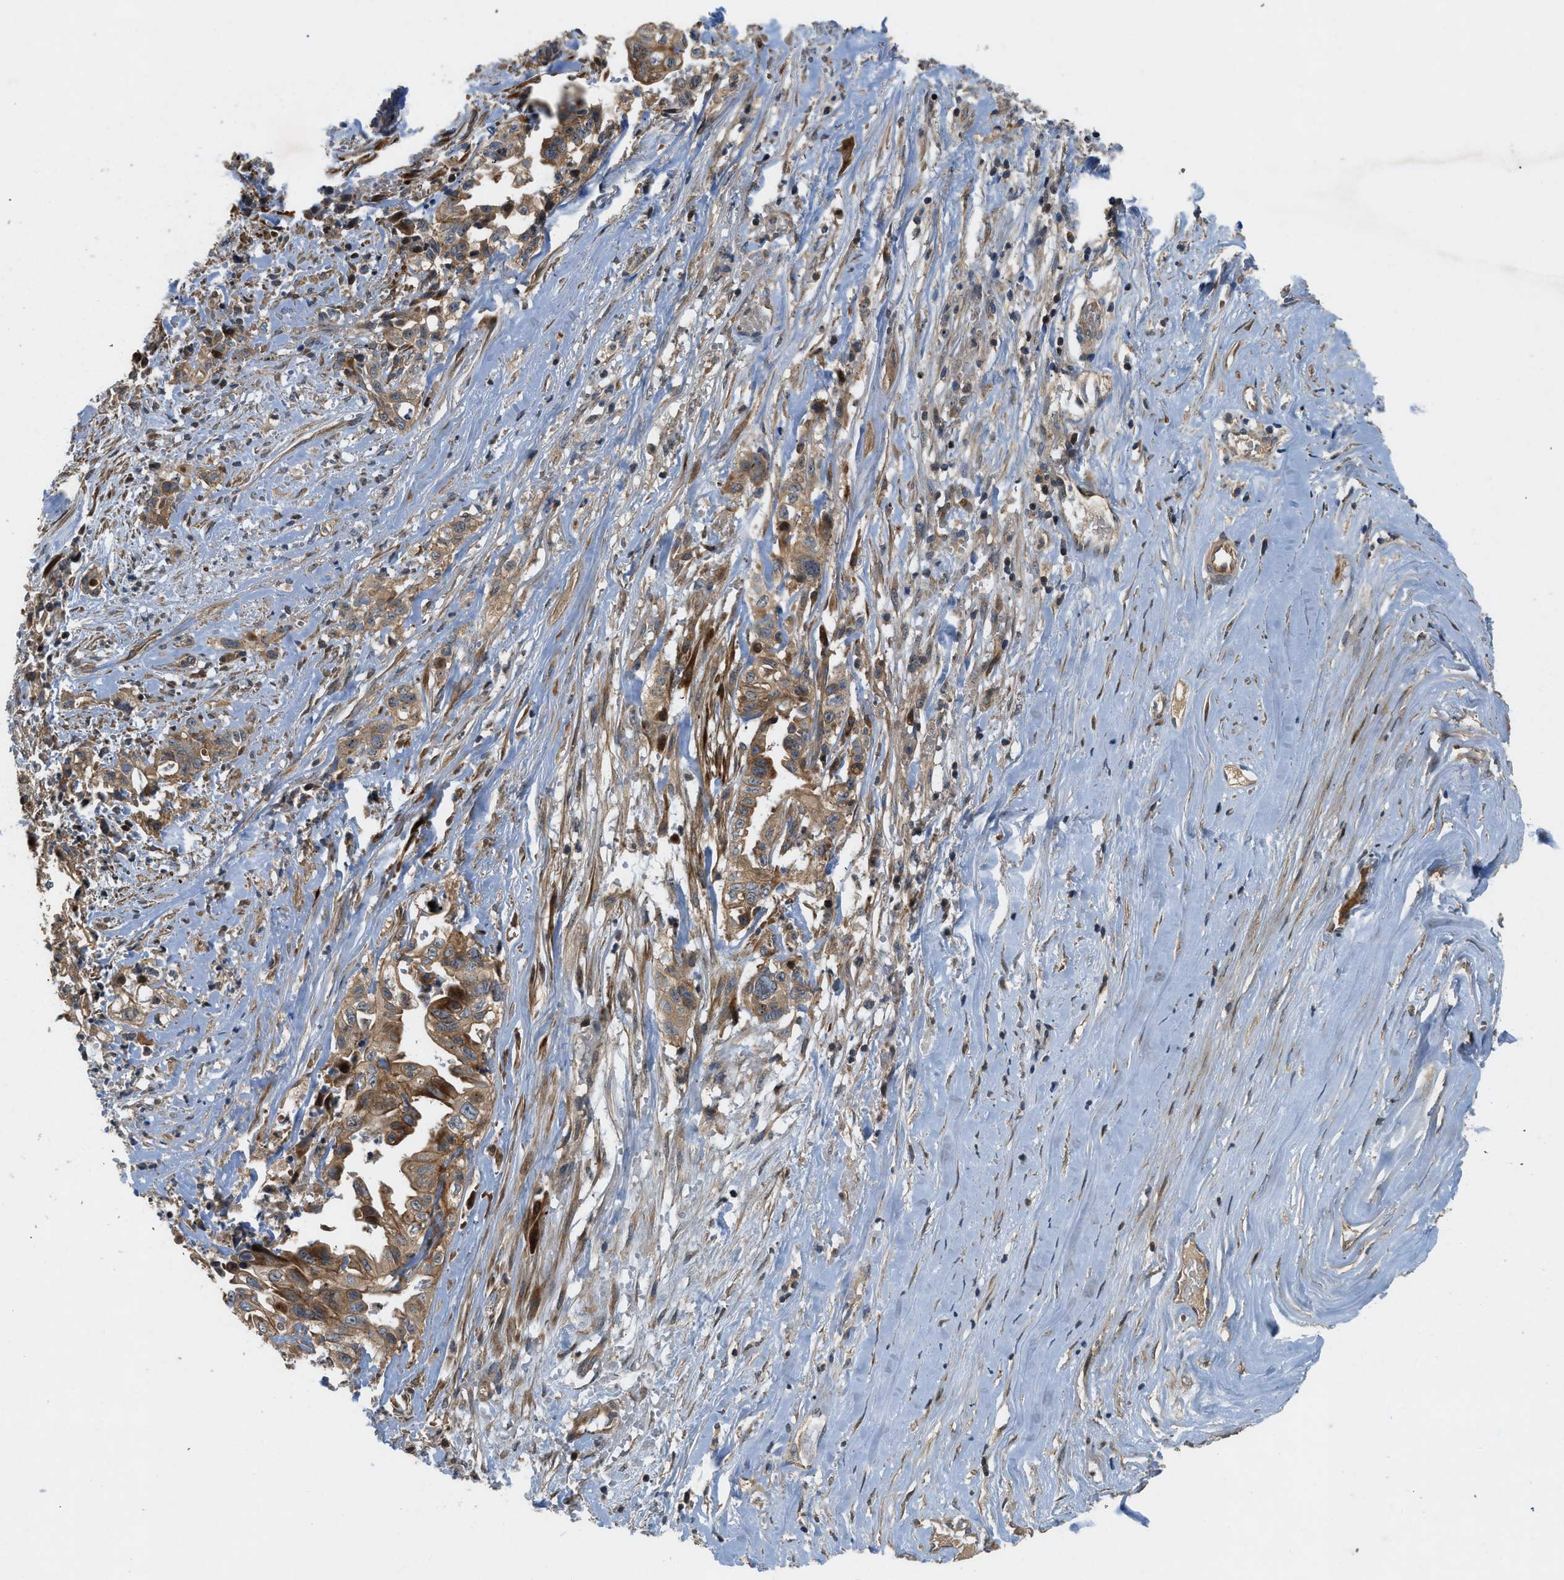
{"staining": {"intensity": "moderate", "quantity": ">75%", "location": "cytoplasmic/membranous"}, "tissue": "liver cancer", "cell_type": "Tumor cells", "image_type": "cancer", "snomed": [{"axis": "morphology", "description": "Cholangiocarcinoma"}, {"axis": "topography", "description": "Liver"}], "caption": "Brown immunohistochemical staining in liver cancer (cholangiocarcinoma) reveals moderate cytoplasmic/membranous staining in about >75% of tumor cells. (DAB (3,3'-diaminobenzidine) IHC with brightfield microscopy, high magnification).", "gene": "CNNM3", "patient": {"sex": "female", "age": 70}}